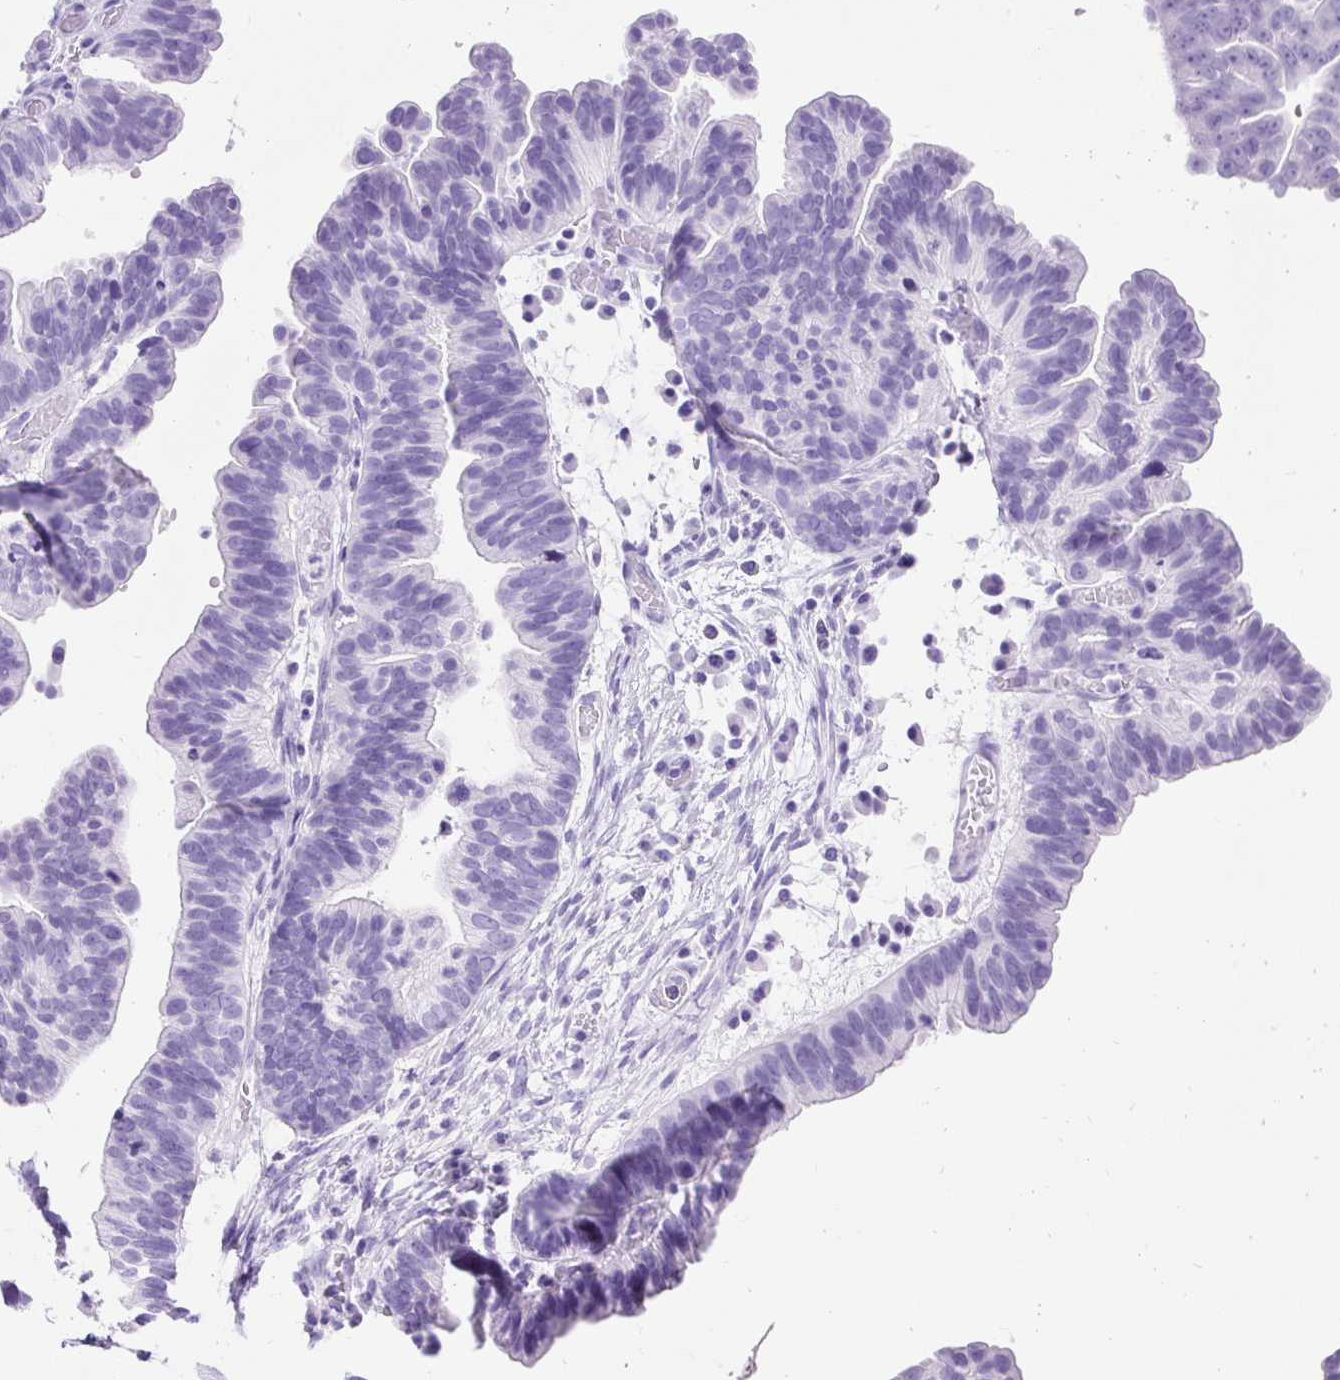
{"staining": {"intensity": "negative", "quantity": "none", "location": "none"}, "tissue": "ovarian cancer", "cell_type": "Tumor cells", "image_type": "cancer", "snomed": [{"axis": "morphology", "description": "Cystadenocarcinoma, serous, NOS"}, {"axis": "topography", "description": "Ovary"}], "caption": "Immunohistochemistry of human ovarian cancer demonstrates no positivity in tumor cells. (Stains: DAB immunohistochemistry (IHC) with hematoxylin counter stain, Microscopy: brightfield microscopy at high magnification).", "gene": "PVALB", "patient": {"sex": "female", "age": 56}}